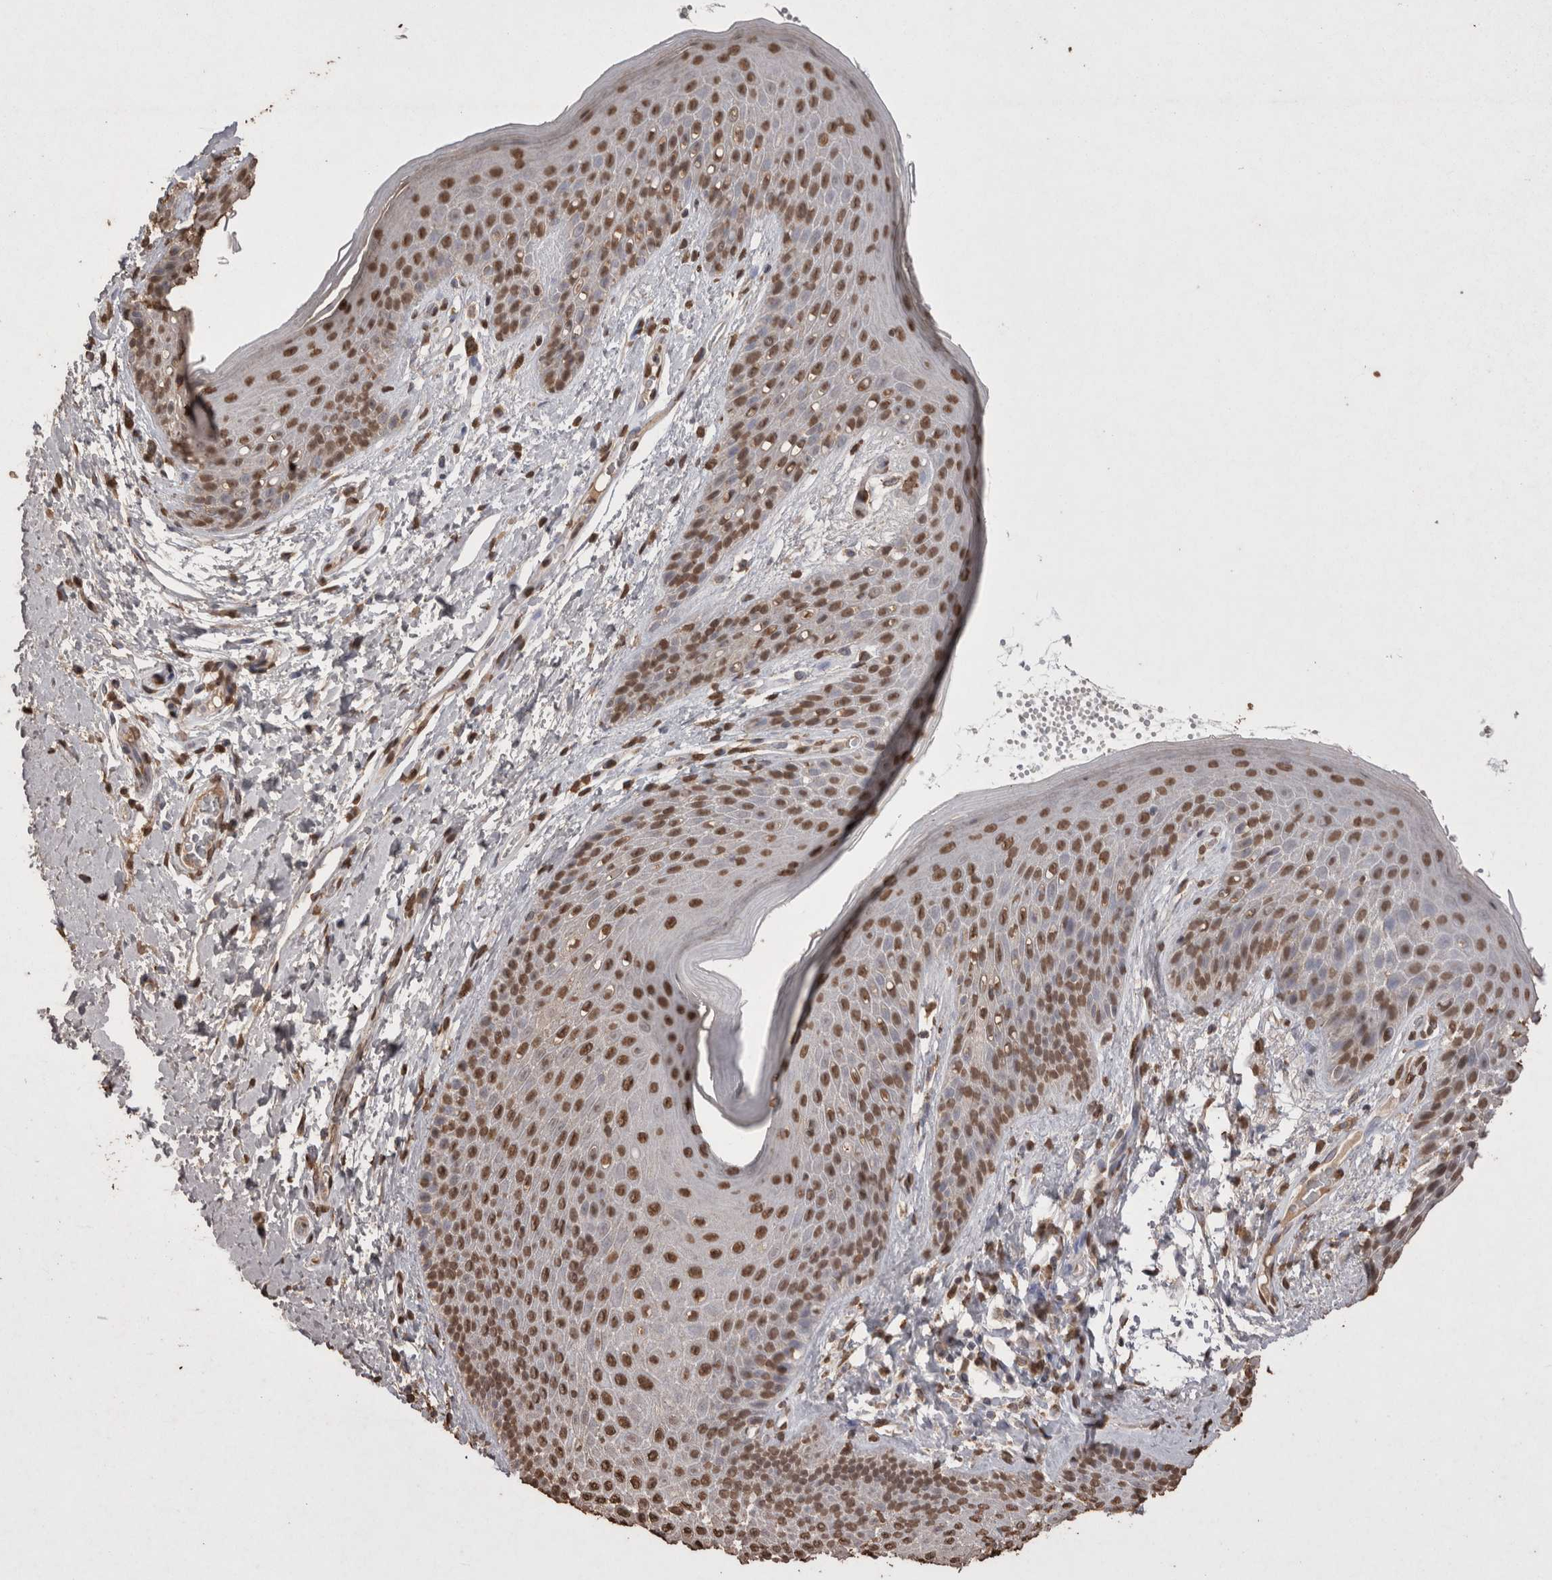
{"staining": {"intensity": "moderate", "quantity": ">75%", "location": "nuclear"}, "tissue": "skin", "cell_type": "Epidermal cells", "image_type": "normal", "snomed": [{"axis": "morphology", "description": "Normal tissue, NOS"}, {"axis": "topography", "description": "Anal"}], "caption": "High-magnification brightfield microscopy of unremarkable skin stained with DAB (brown) and counterstained with hematoxylin (blue). epidermal cells exhibit moderate nuclear expression is seen in about>75% of cells.", "gene": "POU5F1", "patient": {"sex": "male", "age": 74}}